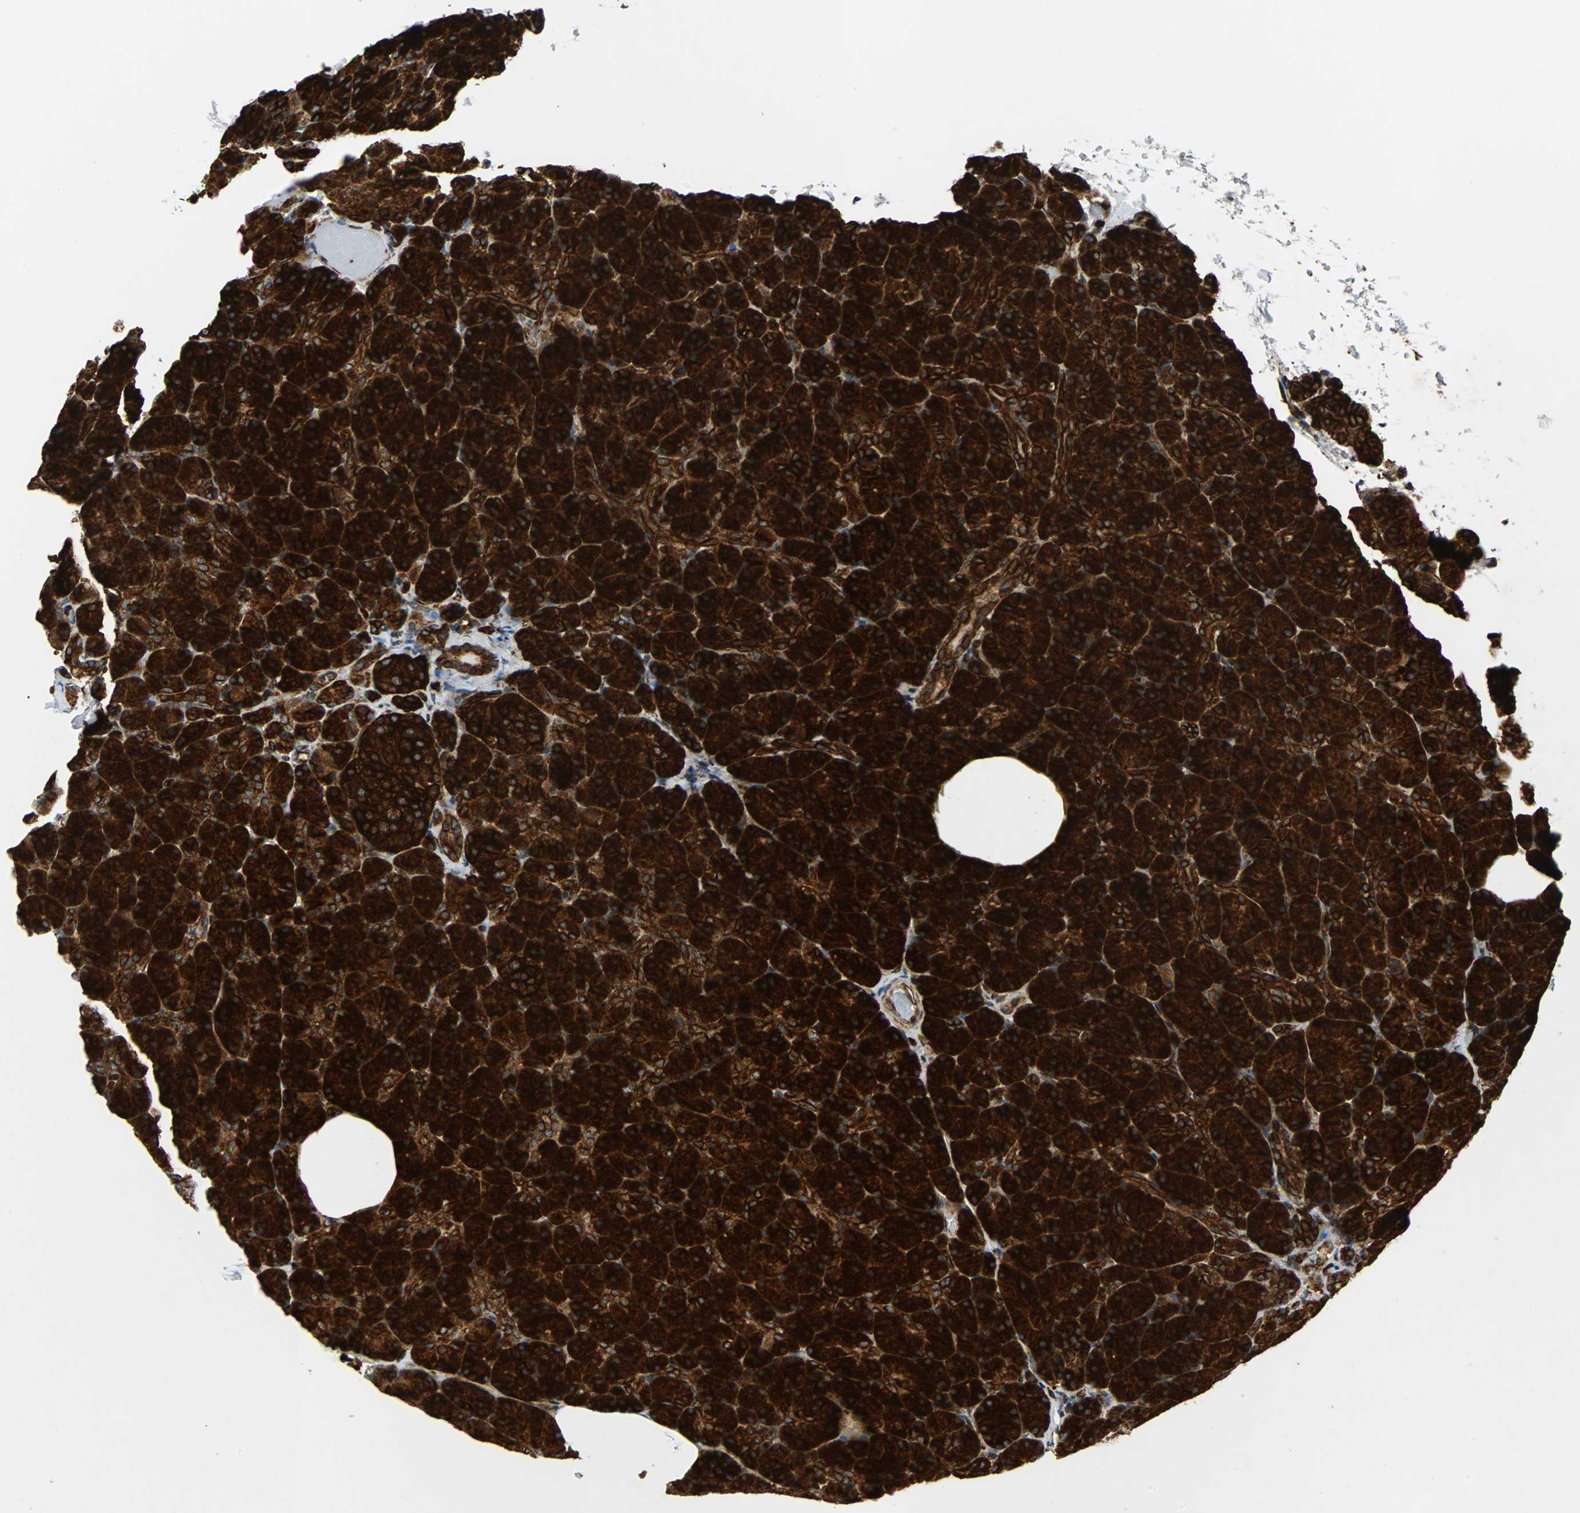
{"staining": {"intensity": "strong", "quantity": ">75%", "location": "cytoplasmic/membranous"}, "tissue": "pancreas", "cell_type": "Exocrine glandular cells", "image_type": "normal", "snomed": [{"axis": "morphology", "description": "Normal tissue, NOS"}, {"axis": "topography", "description": "Pancreas"}], "caption": "Protein expression analysis of benign pancreas reveals strong cytoplasmic/membranous positivity in about >75% of exocrine glandular cells. (Brightfield microscopy of DAB IHC at high magnification).", "gene": "TUBA4A", "patient": {"sex": "female", "age": 43}}